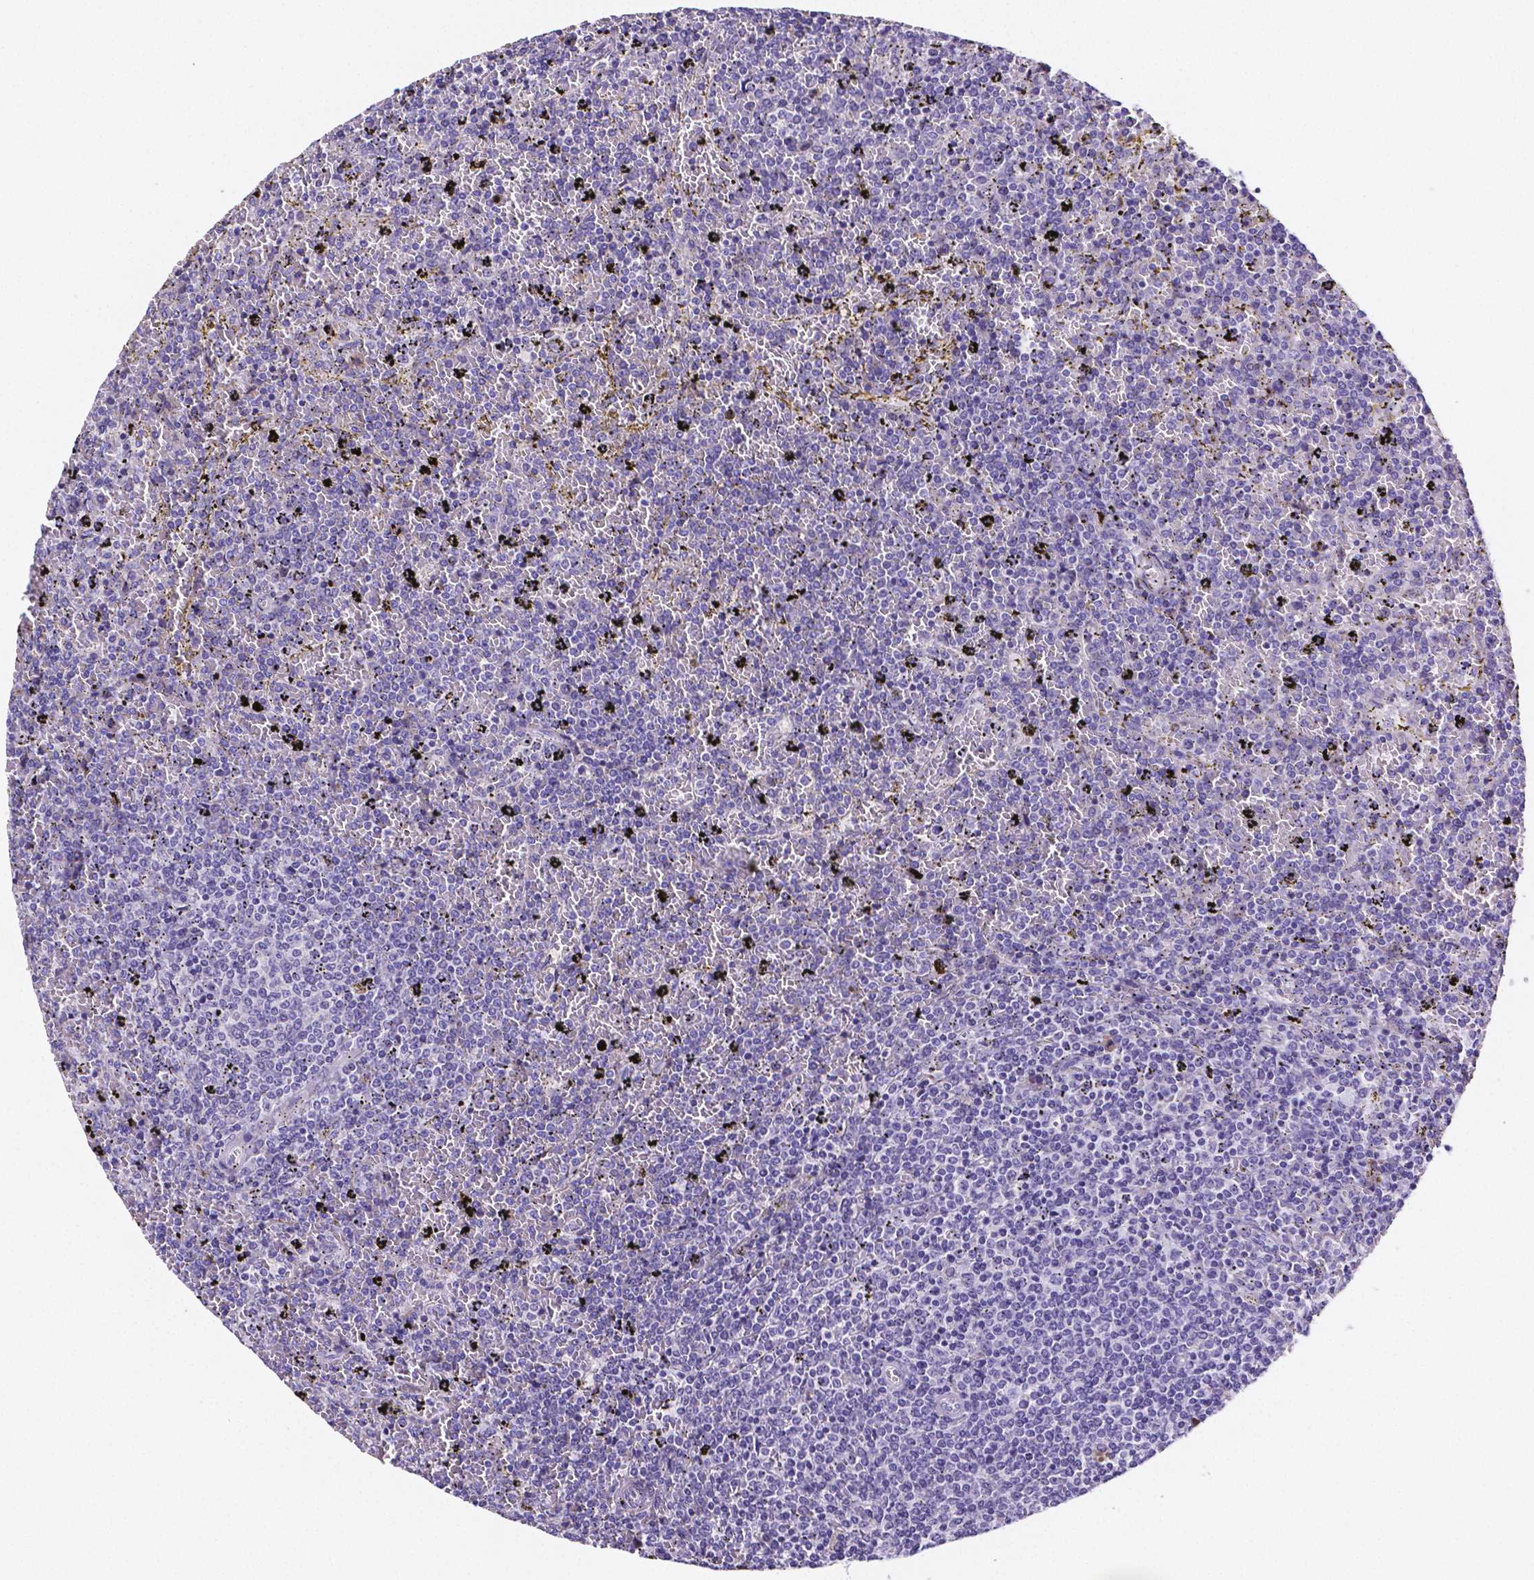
{"staining": {"intensity": "negative", "quantity": "none", "location": "none"}, "tissue": "lymphoma", "cell_type": "Tumor cells", "image_type": "cancer", "snomed": [{"axis": "morphology", "description": "Malignant lymphoma, non-Hodgkin's type, Low grade"}, {"axis": "topography", "description": "Spleen"}], "caption": "High magnification brightfield microscopy of lymphoma stained with DAB (brown) and counterstained with hematoxylin (blue): tumor cells show no significant staining.", "gene": "NRGN", "patient": {"sex": "female", "age": 77}}